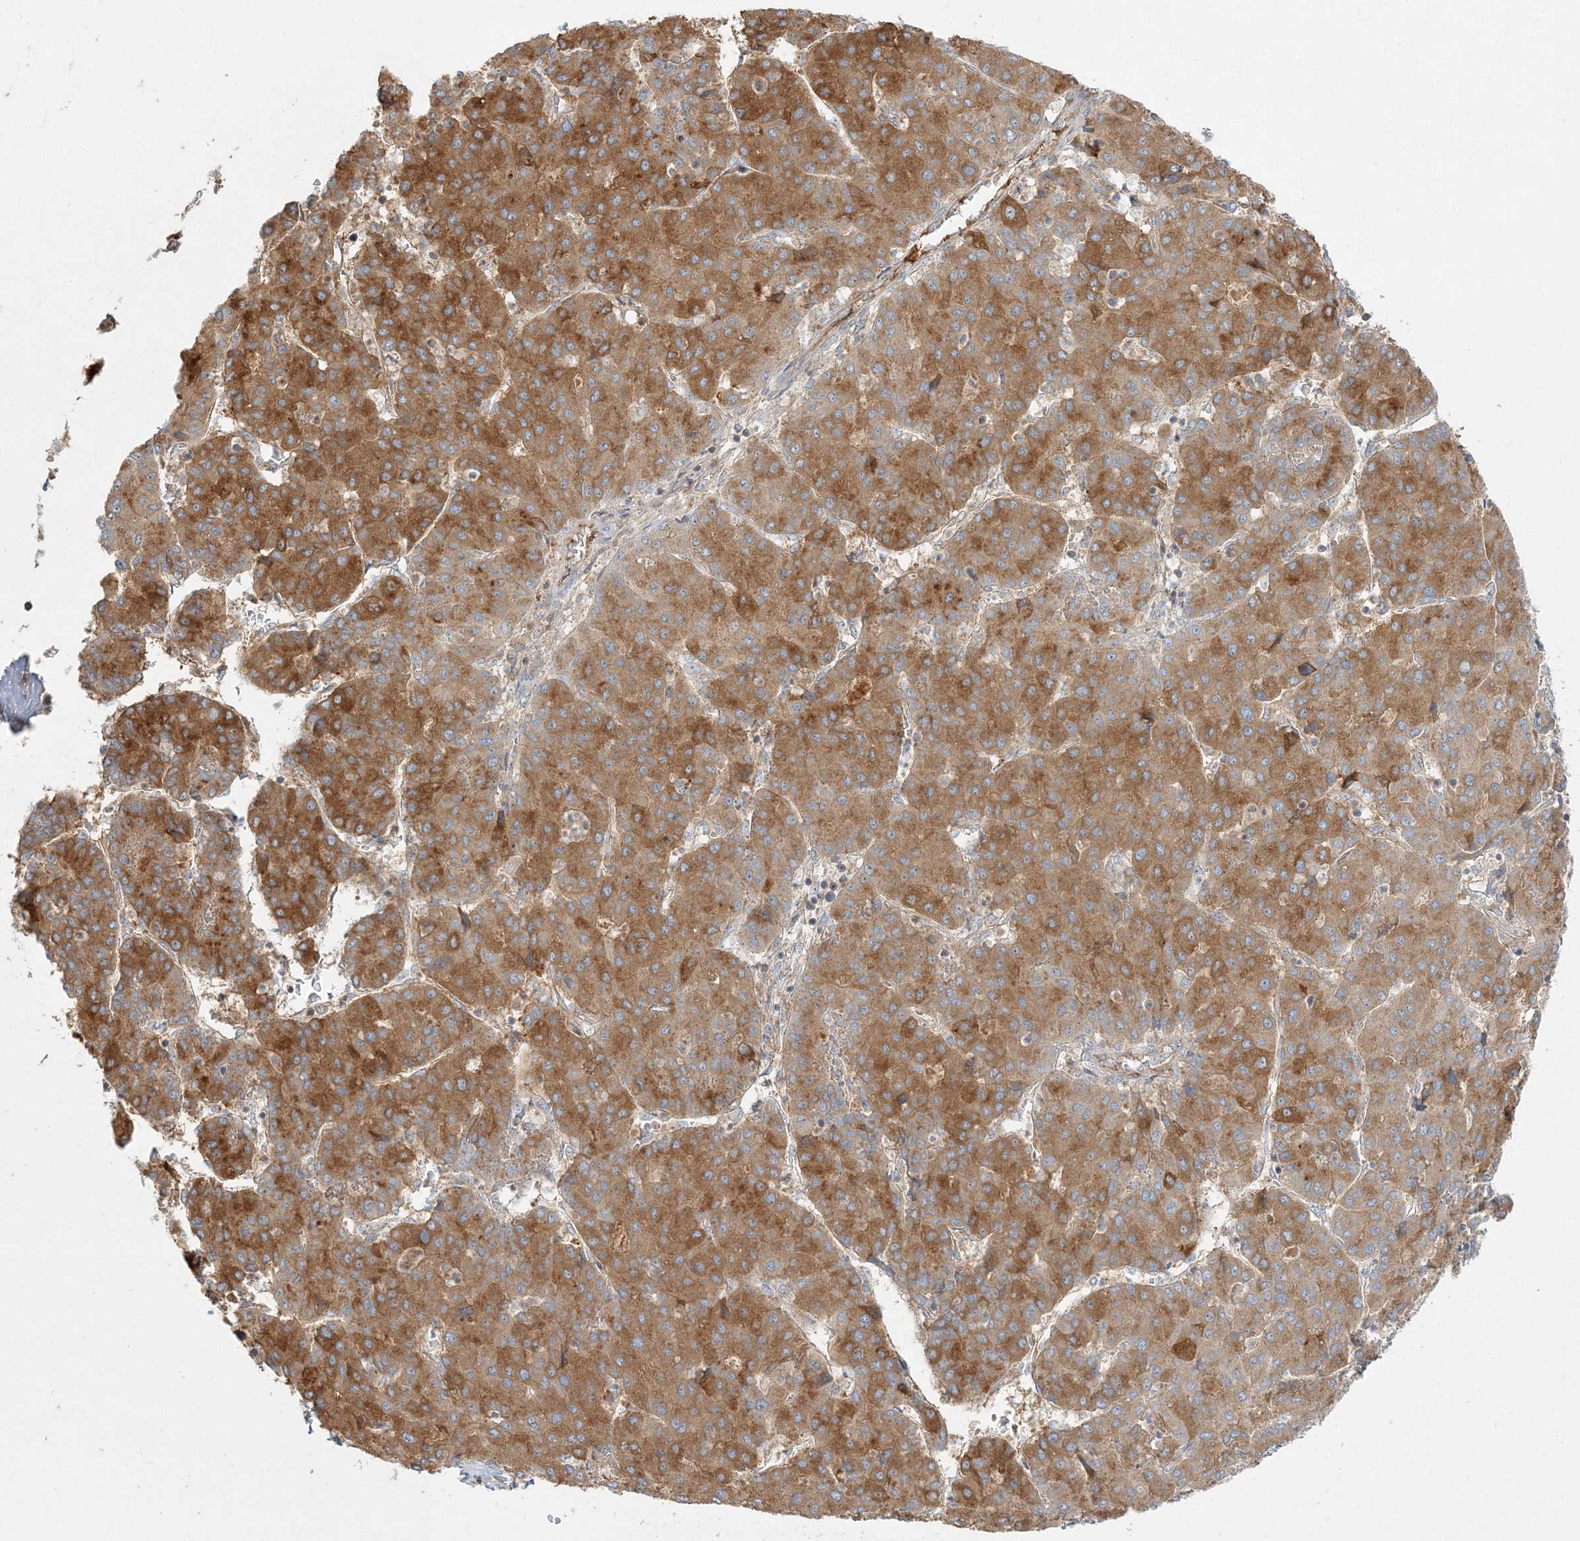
{"staining": {"intensity": "moderate", "quantity": ">75%", "location": "cytoplasmic/membranous"}, "tissue": "liver cancer", "cell_type": "Tumor cells", "image_type": "cancer", "snomed": [{"axis": "morphology", "description": "Carcinoma, Hepatocellular, NOS"}, {"axis": "topography", "description": "Liver"}], "caption": "Immunohistochemistry (DAB (3,3'-diaminobenzidine)) staining of liver cancer (hepatocellular carcinoma) reveals moderate cytoplasmic/membranous protein positivity in approximately >75% of tumor cells.", "gene": "AP1AR", "patient": {"sex": "male", "age": 65}}